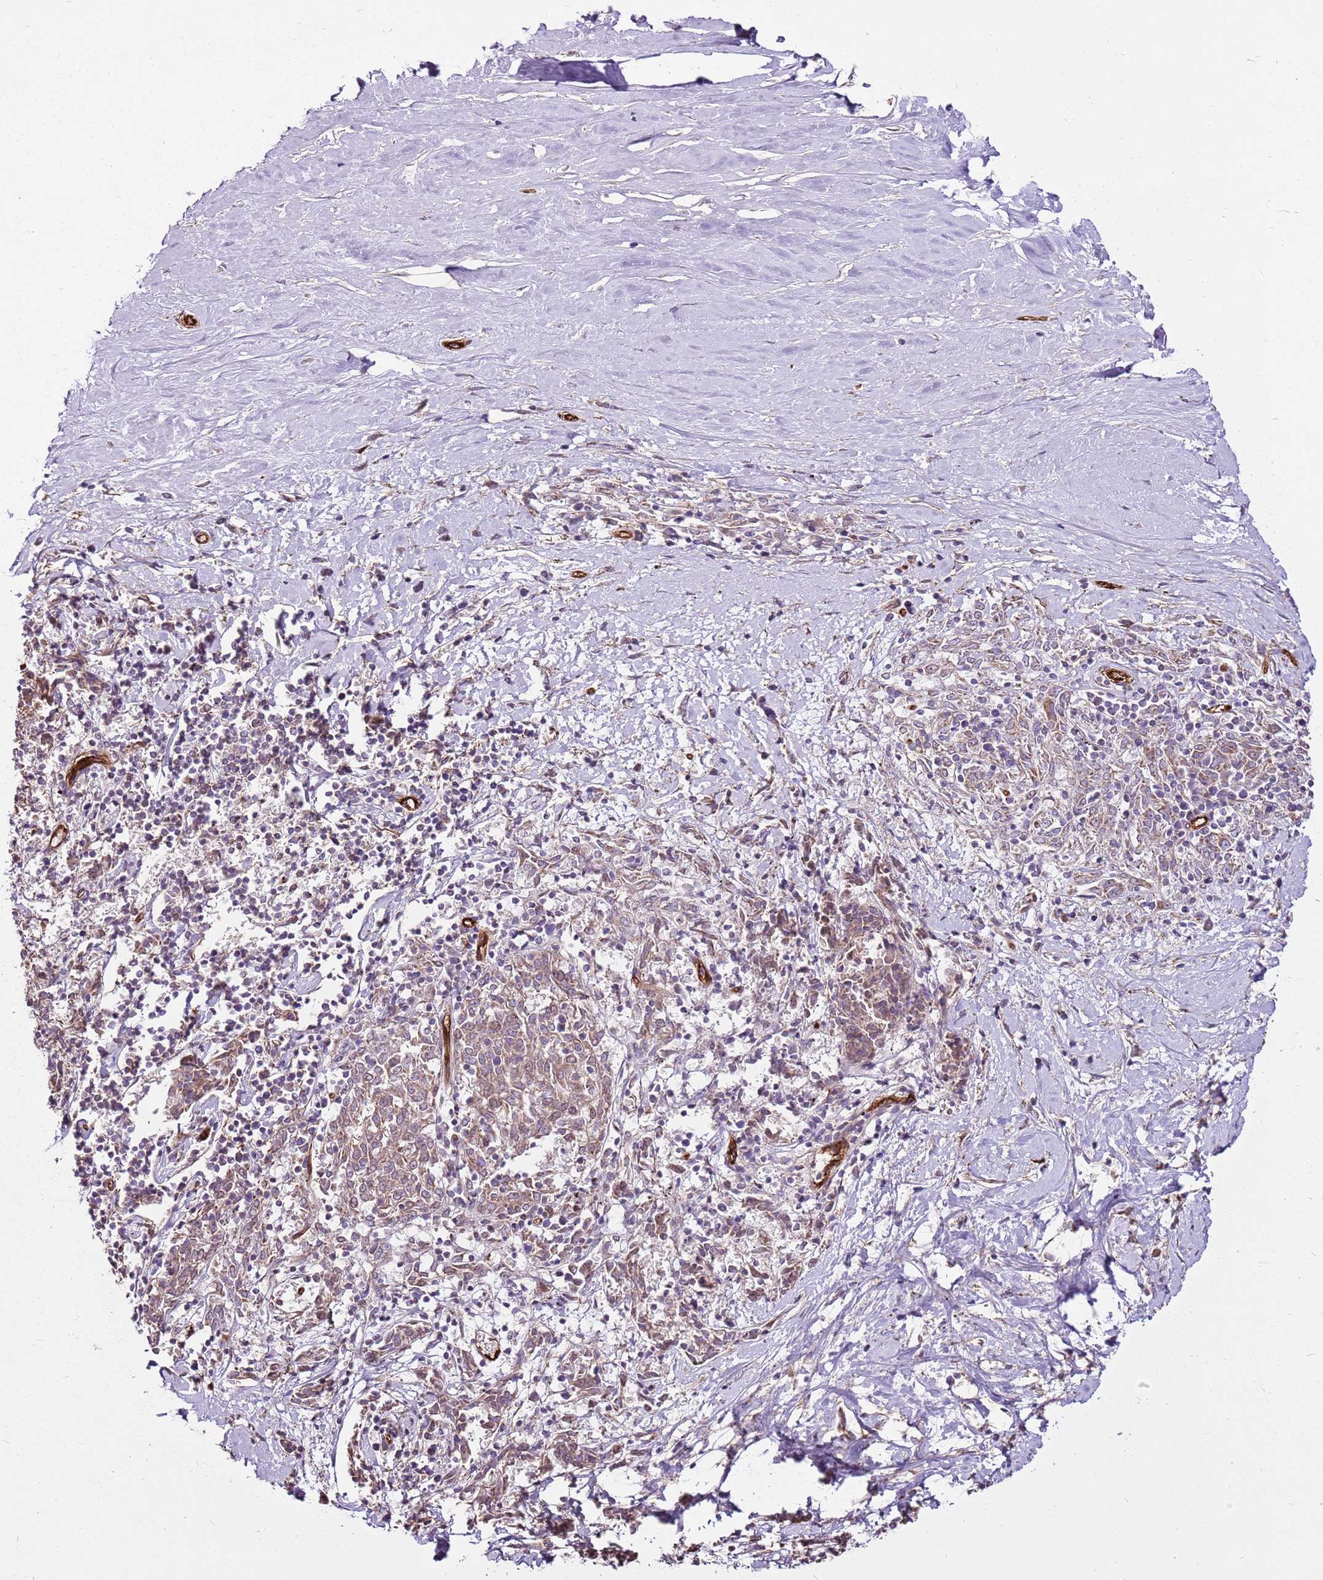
{"staining": {"intensity": "weak", "quantity": ">75%", "location": "cytoplasmic/membranous"}, "tissue": "melanoma", "cell_type": "Tumor cells", "image_type": "cancer", "snomed": [{"axis": "morphology", "description": "Malignant melanoma, NOS"}, {"axis": "topography", "description": "Skin"}], "caption": "Immunohistochemistry staining of melanoma, which demonstrates low levels of weak cytoplasmic/membranous positivity in approximately >75% of tumor cells indicating weak cytoplasmic/membranous protein staining. The staining was performed using DAB (brown) for protein detection and nuclei were counterstained in hematoxylin (blue).", "gene": "ZNF827", "patient": {"sex": "female", "age": 72}}